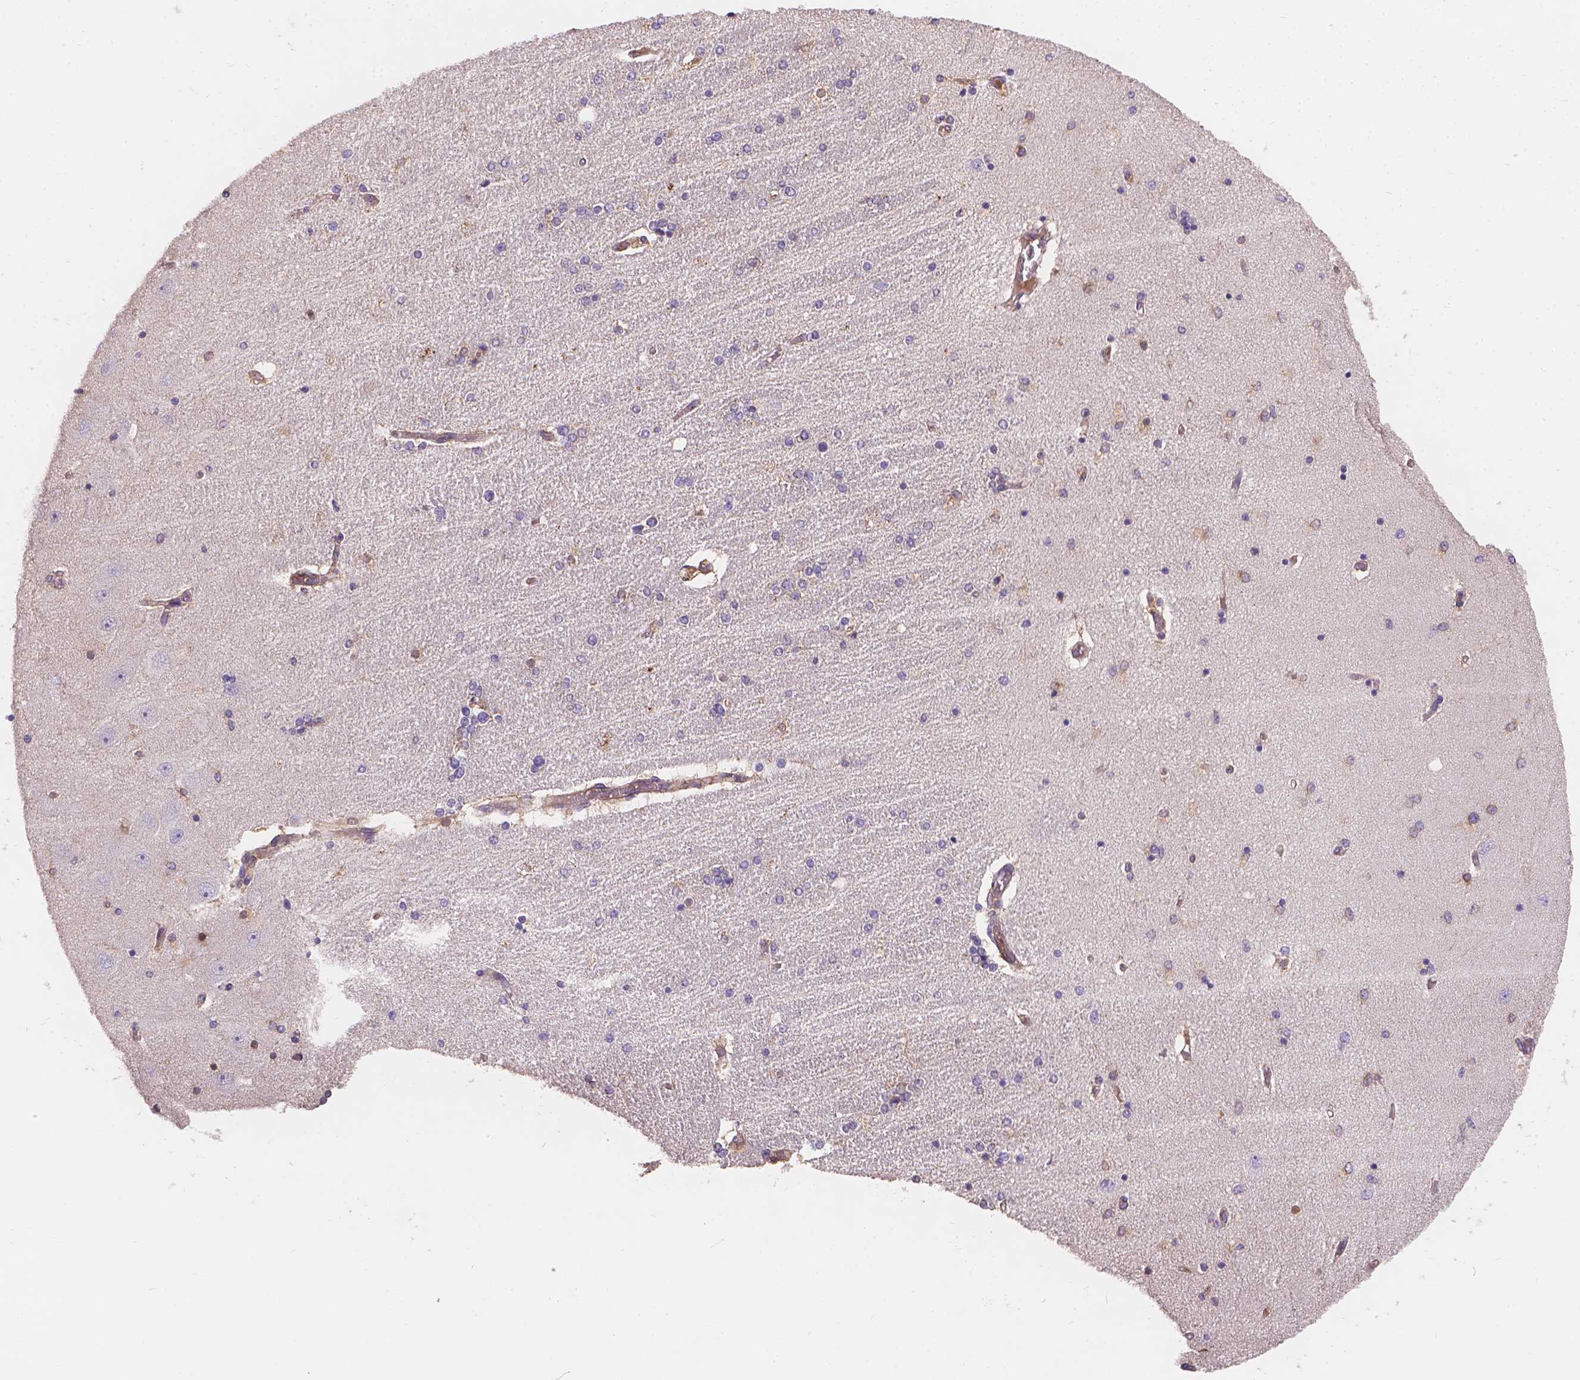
{"staining": {"intensity": "moderate", "quantity": "25%-75%", "location": "cytoplasmic/membranous"}, "tissue": "hippocampus", "cell_type": "Glial cells", "image_type": "normal", "snomed": [{"axis": "morphology", "description": "Normal tissue, NOS"}, {"axis": "topography", "description": "Hippocampus"}], "caption": "The immunohistochemical stain shows moderate cytoplasmic/membranous expression in glial cells of unremarkable hippocampus. The staining was performed using DAB to visualize the protein expression in brown, while the nuclei were stained in blue with hematoxylin (Magnification: 20x).", "gene": "CDK10", "patient": {"sex": "female", "age": 54}}